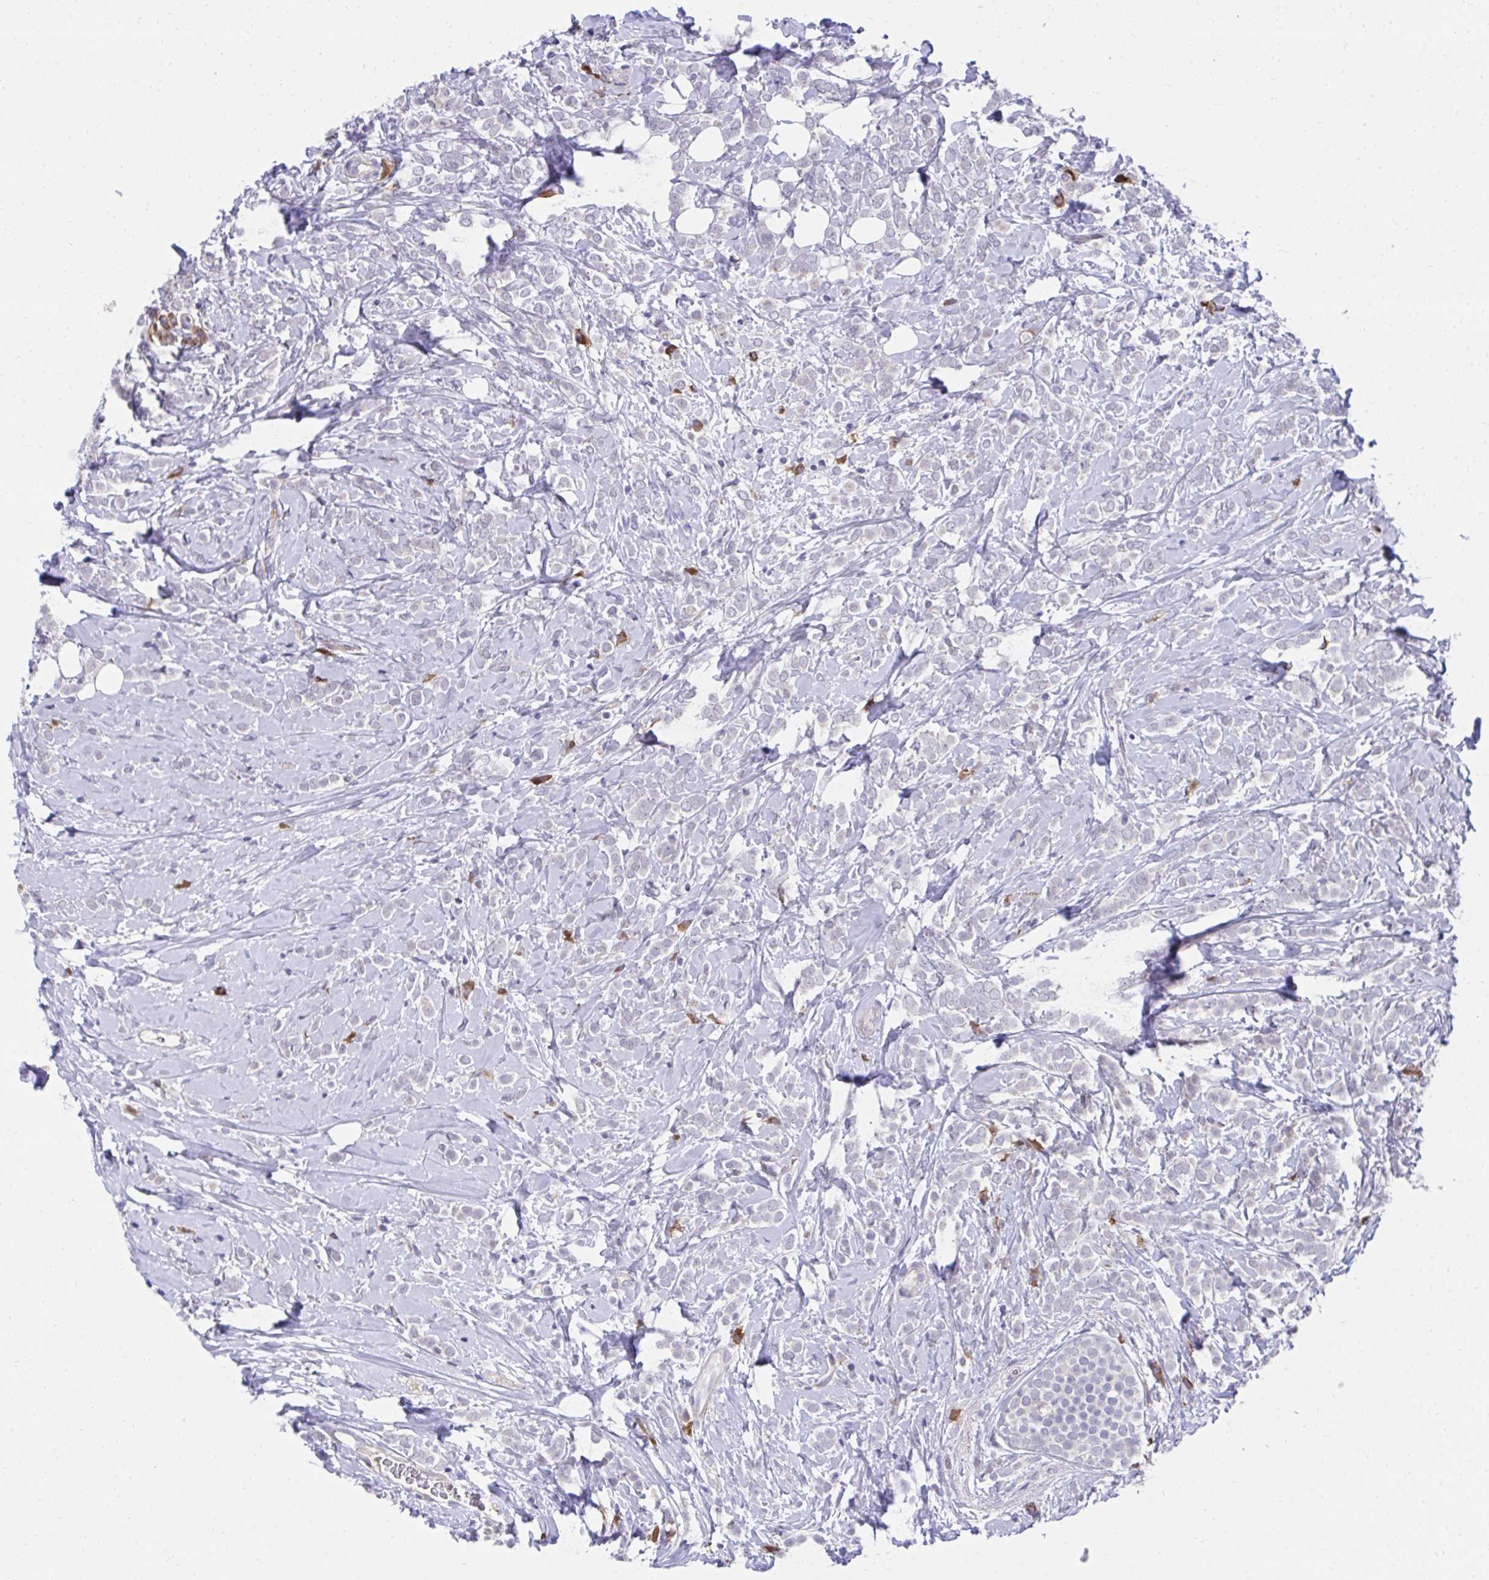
{"staining": {"intensity": "negative", "quantity": "none", "location": "none"}, "tissue": "breast cancer", "cell_type": "Tumor cells", "image_type": "cancer", "snomed": [{"axis": "morphology", "description": "Lobular carcinoma"}, {"axis": "topography", "description": "Breast"}], "caption": "High power microscopy photomicrograph of an IHC image of lobular carcinoma (breast), revealing no significant positivity in tumor cells.", "gene": "SLAMF7", "patient": {"sex": "female", "age": 49}}